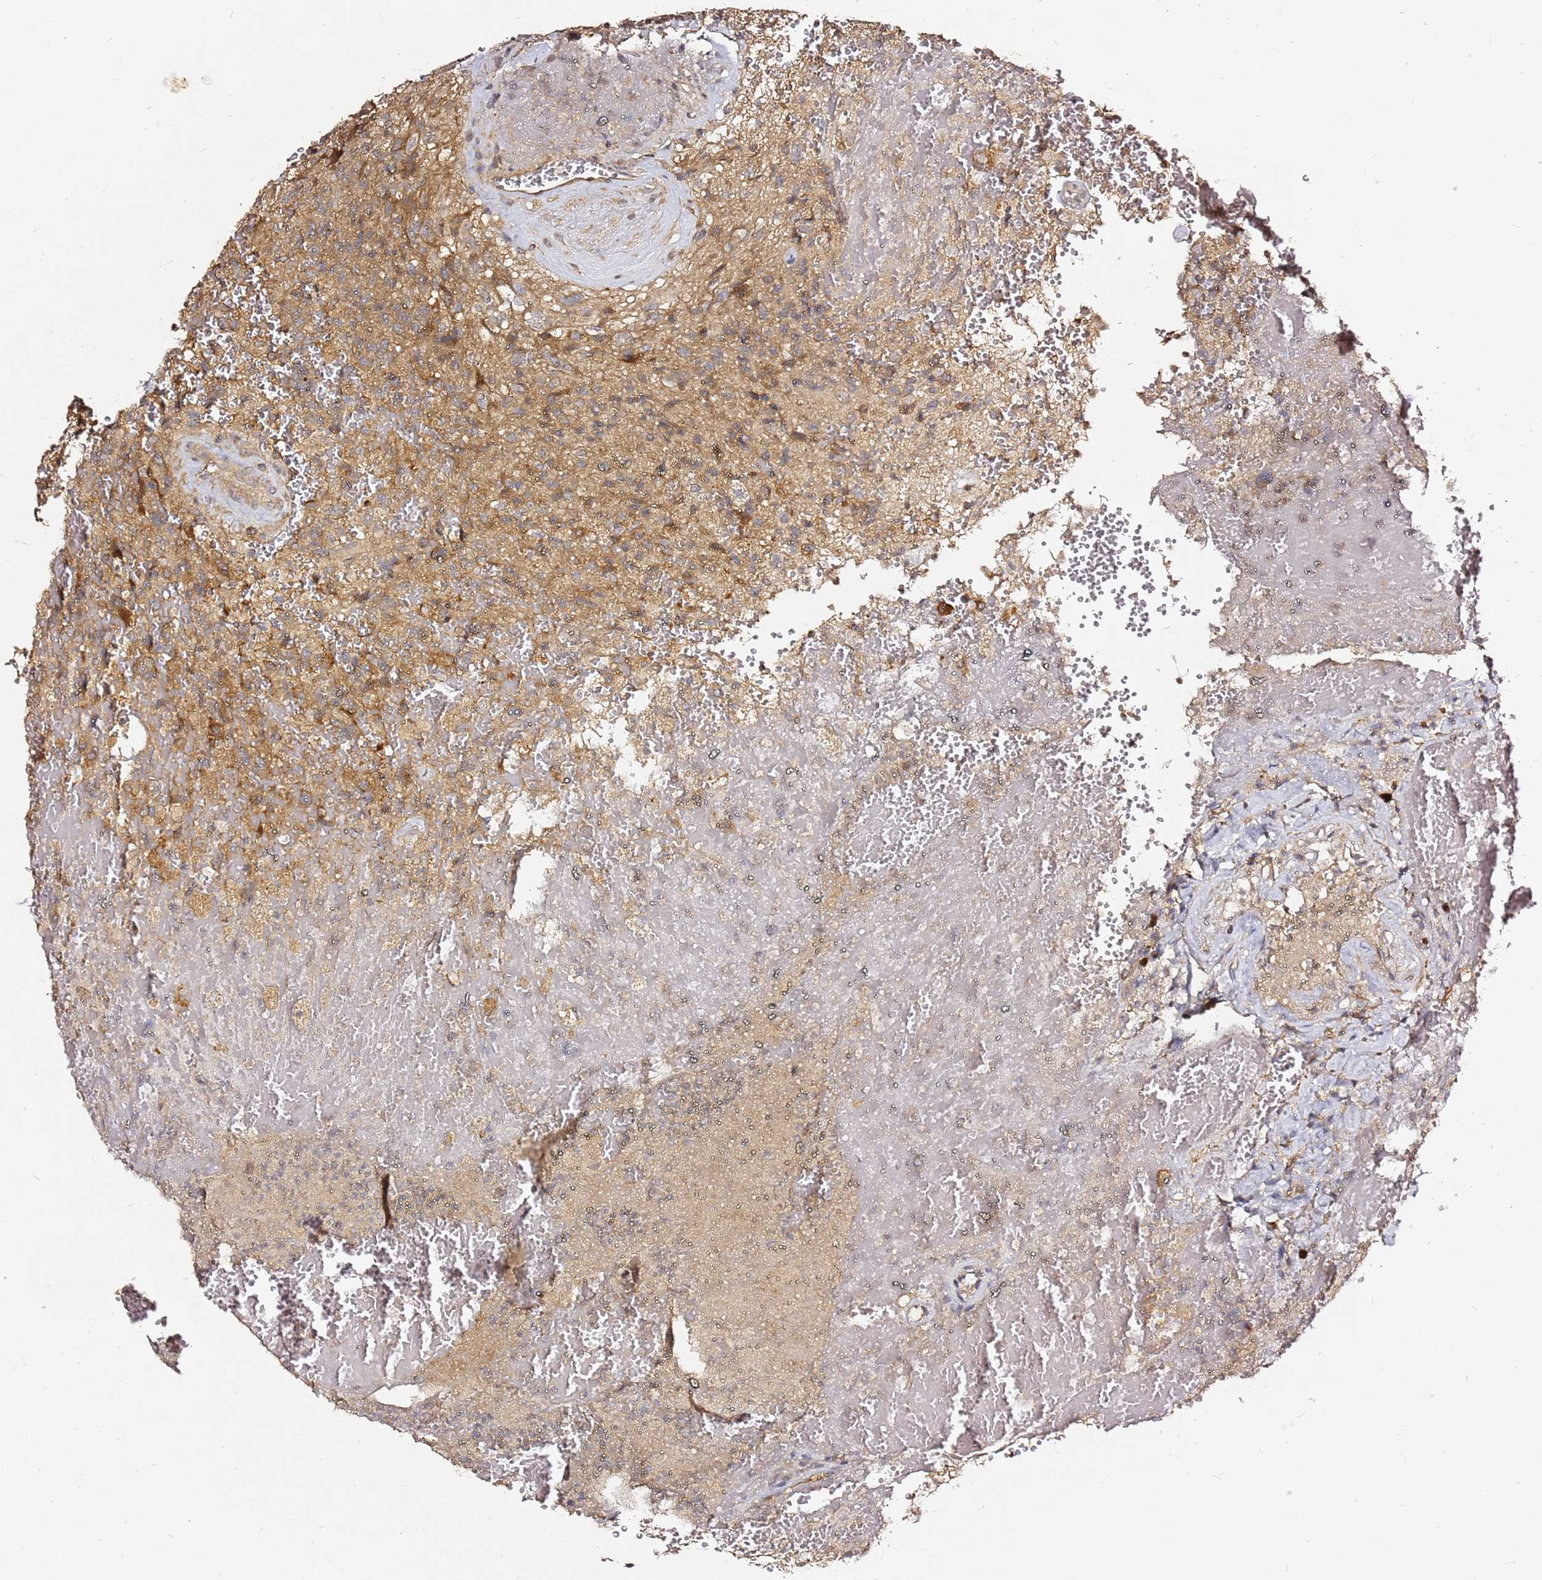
{"staining": {"intensity": "weak", "quantity": ">75%", "location": "cytoplasmic/membranous"}, "tissue": "glioma", "cell_type": "Tumor cells", "image_type": "cancer", "snomed": [{"axis": "morphology", "description": "Glioma, malignant, High grade"}, {"axis": "topography", "description": "Brain"}], "caption": "Immunohistochemistry image of neoplastic tissue: glioma stained using IHC displays low levels of weak protein expression localized specifically in the cytoplasmic/membranous of tumor cells, appearing as a cytoplasmic/membranous brown color.", "gene": "C6orf136", "patient": {"sex": "male", "age": 56}}